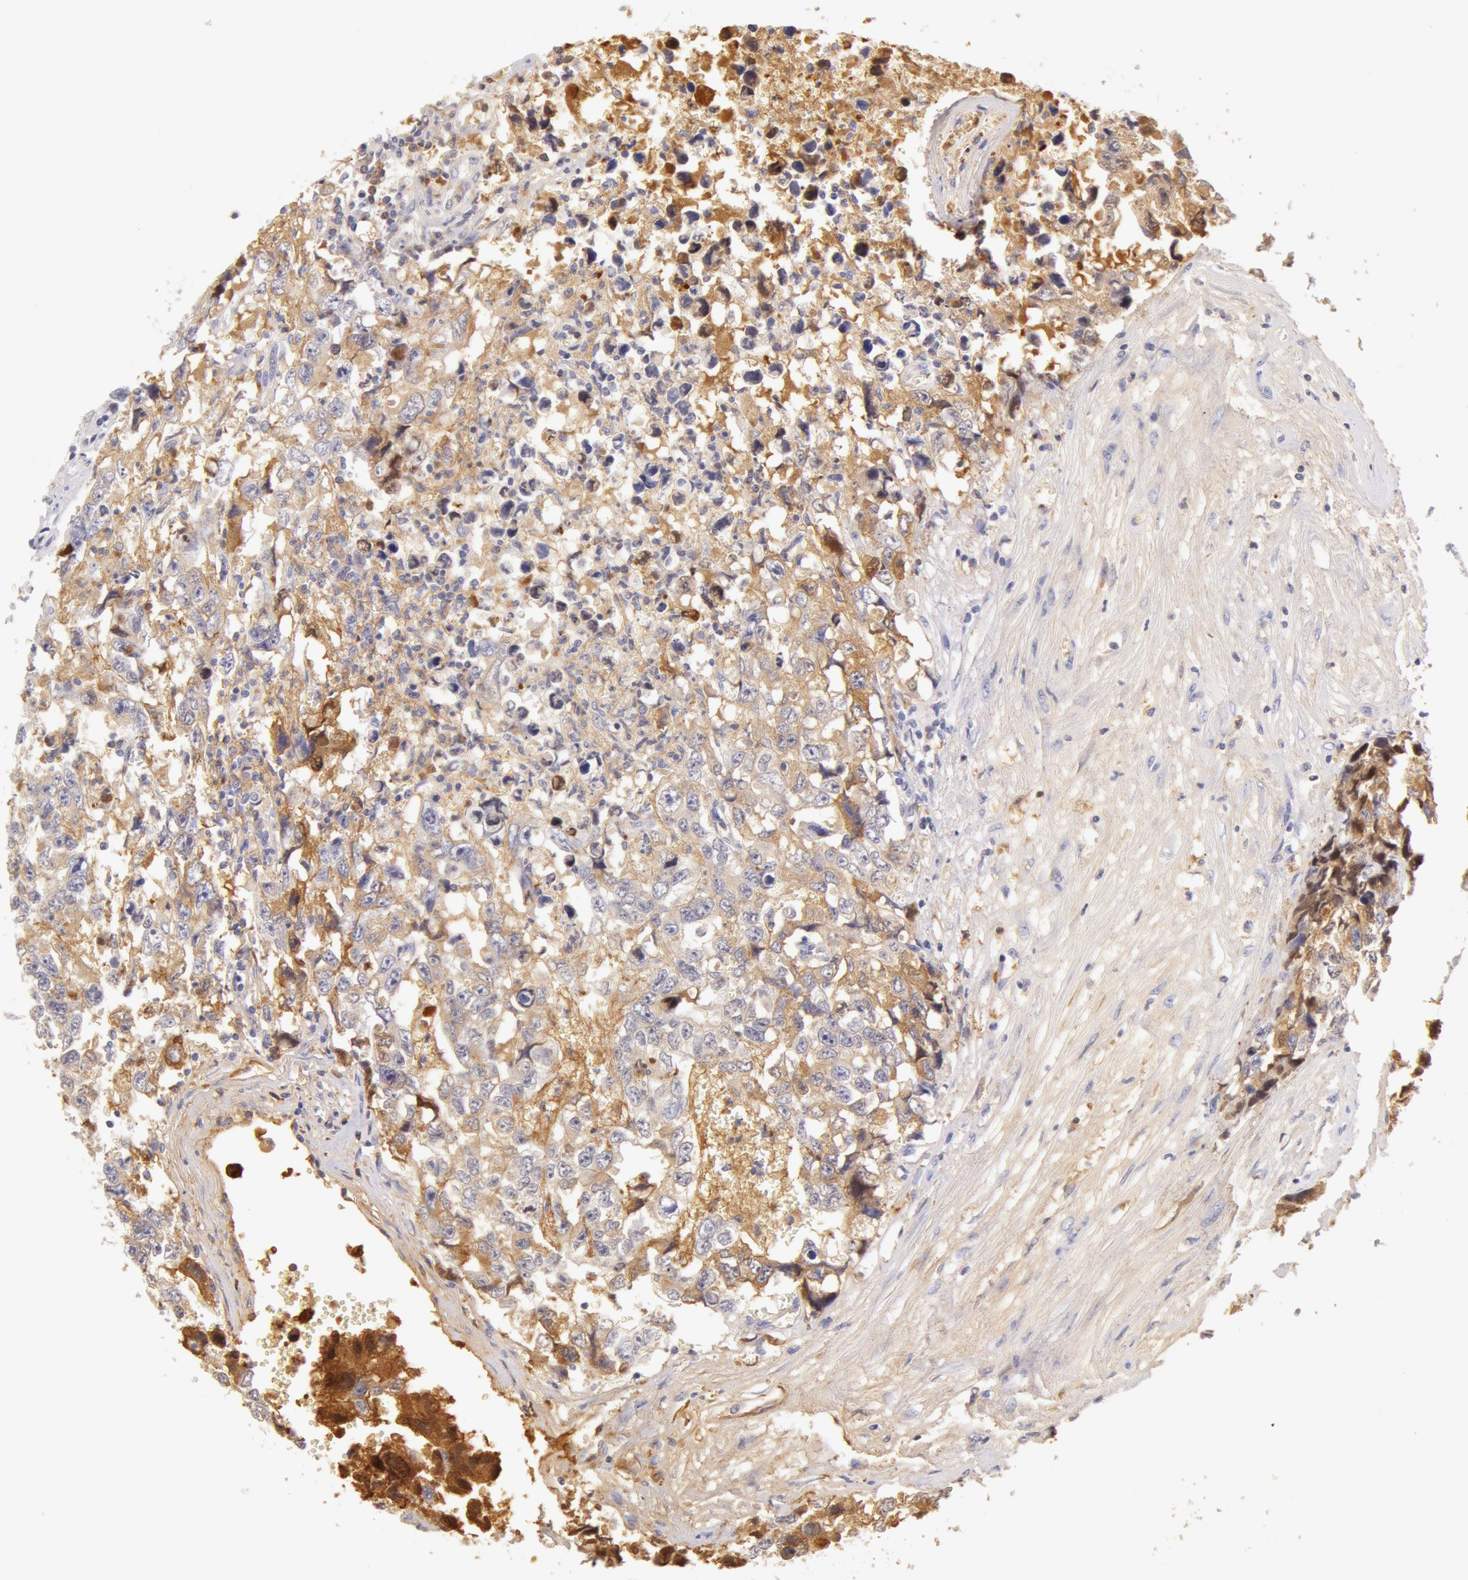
{"staining": {"intensity": "weak", "quantity": "<25%", "location": "cytoplasmic/membranous"}, "tissue": "testis cancer", "cell_type": "Tumor cells", "image_type": "cancer", "snomed": [{"axis": "morphology", "description": "Carcinoma, Embryonal, NOS"}, {"axis": "topography", "description": "Testis"}], "caption": "IHC image of neoplastic tissue: human embryonal carcinoma (testis) stained with DAB reveals no significant protein positivity in tumor cells. Nuclei are stained in blue.", "gene": "AHSG", "patient": {"sex": "male", "age": 31}}